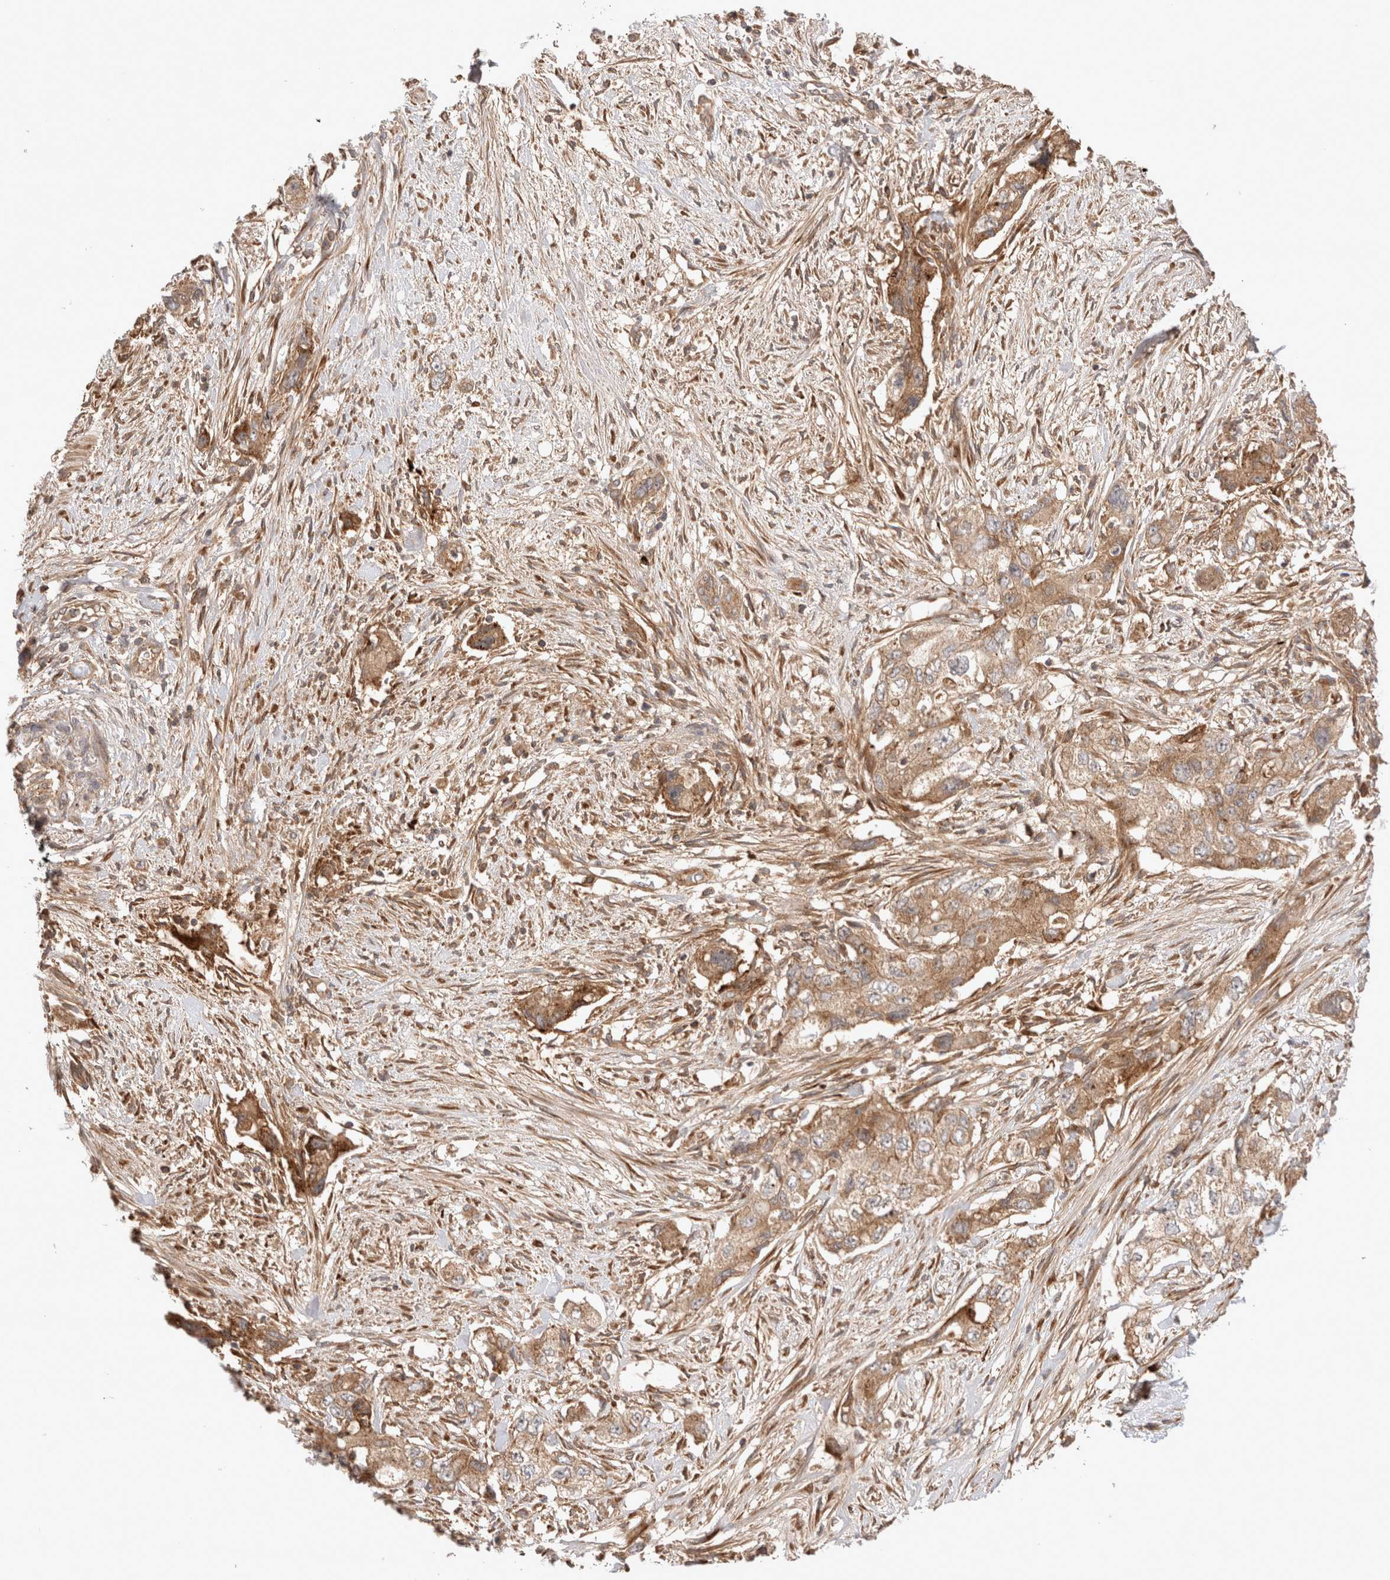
{"staining": {"intensity": "moderate", "quantity": ">75%", "location": "cytoplasmic/membranous"}, "tissue": "pancreatic cancer", "cell_type": "Tumor cells", "image_type": "cancer", "snomed": [{"axis": "morphology", "description": "Adenocarcinoma, NOS"}, {"axis": "topography", "description": "Pancreas"}], "caption": "A histopathology image showing moderate cytoplasmic/membranous positivity in approximately >75% of tumor cells in pancreatic cancer (adenocarcinoma), as visualized by brown immunohistochemical staining.", "gene": "VPS28", "patient": {"sex": "female", "age": 73}}